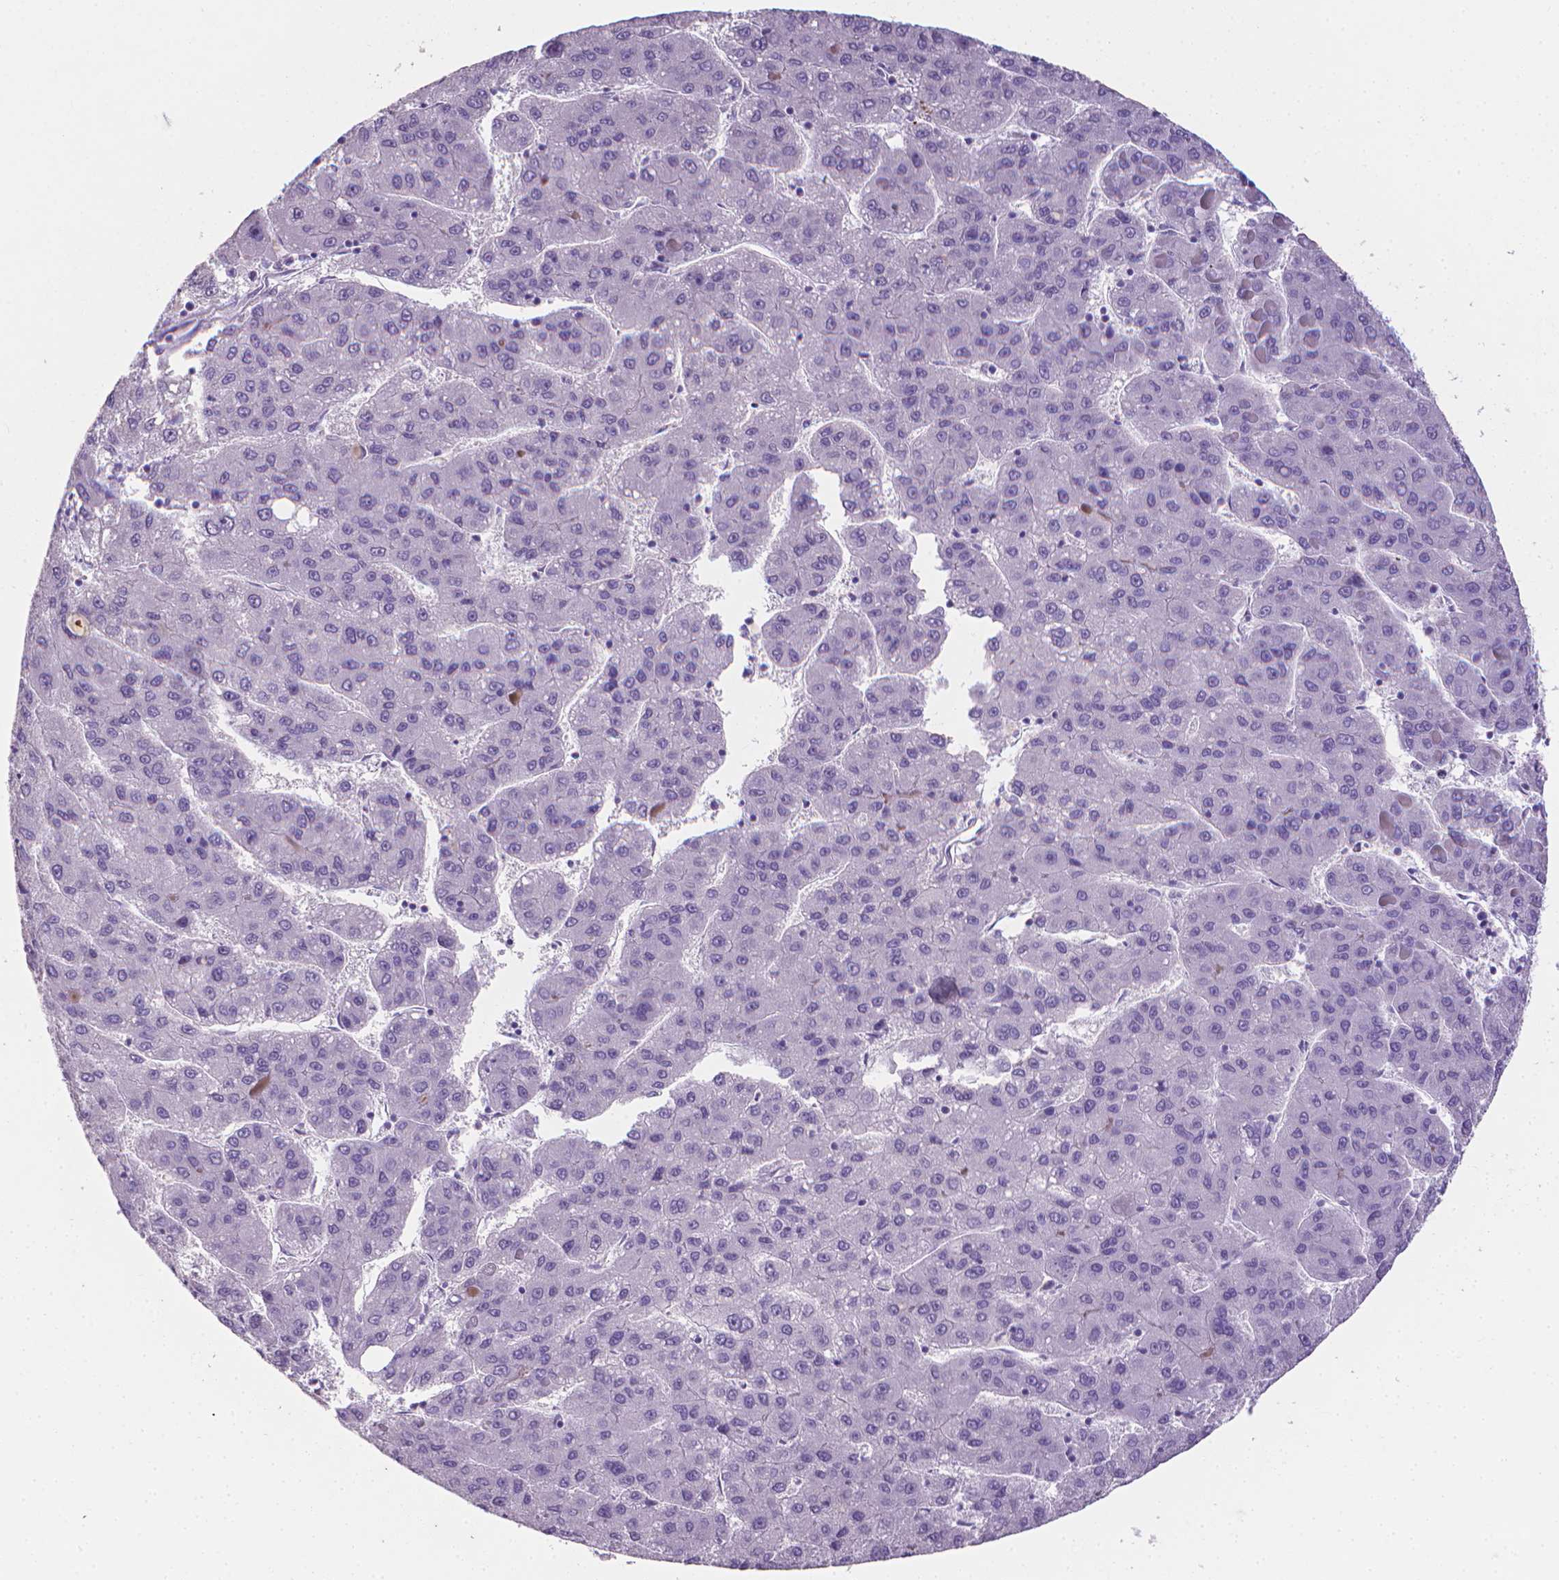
{"staining": {"intensity": "negative", "quantity": "none", "location": "none"}, "tissue": "liver cancer", "cell_type": "Tumor cells", "image_type": "cancer", "snomed": [{"axis": "morphology", "description": "Carcinoma, Hepatocellular, NOS"}, {"axis": "topography", "description": "Liver"}], "caption": "IHC histopathology image of human hepatocellular carcinoma (liver) stained for a protein (brown), which exhibits no expression in tumor cells.", "gene": "XPNPEP2", "patient": {"sex": "female", "age": 82}}